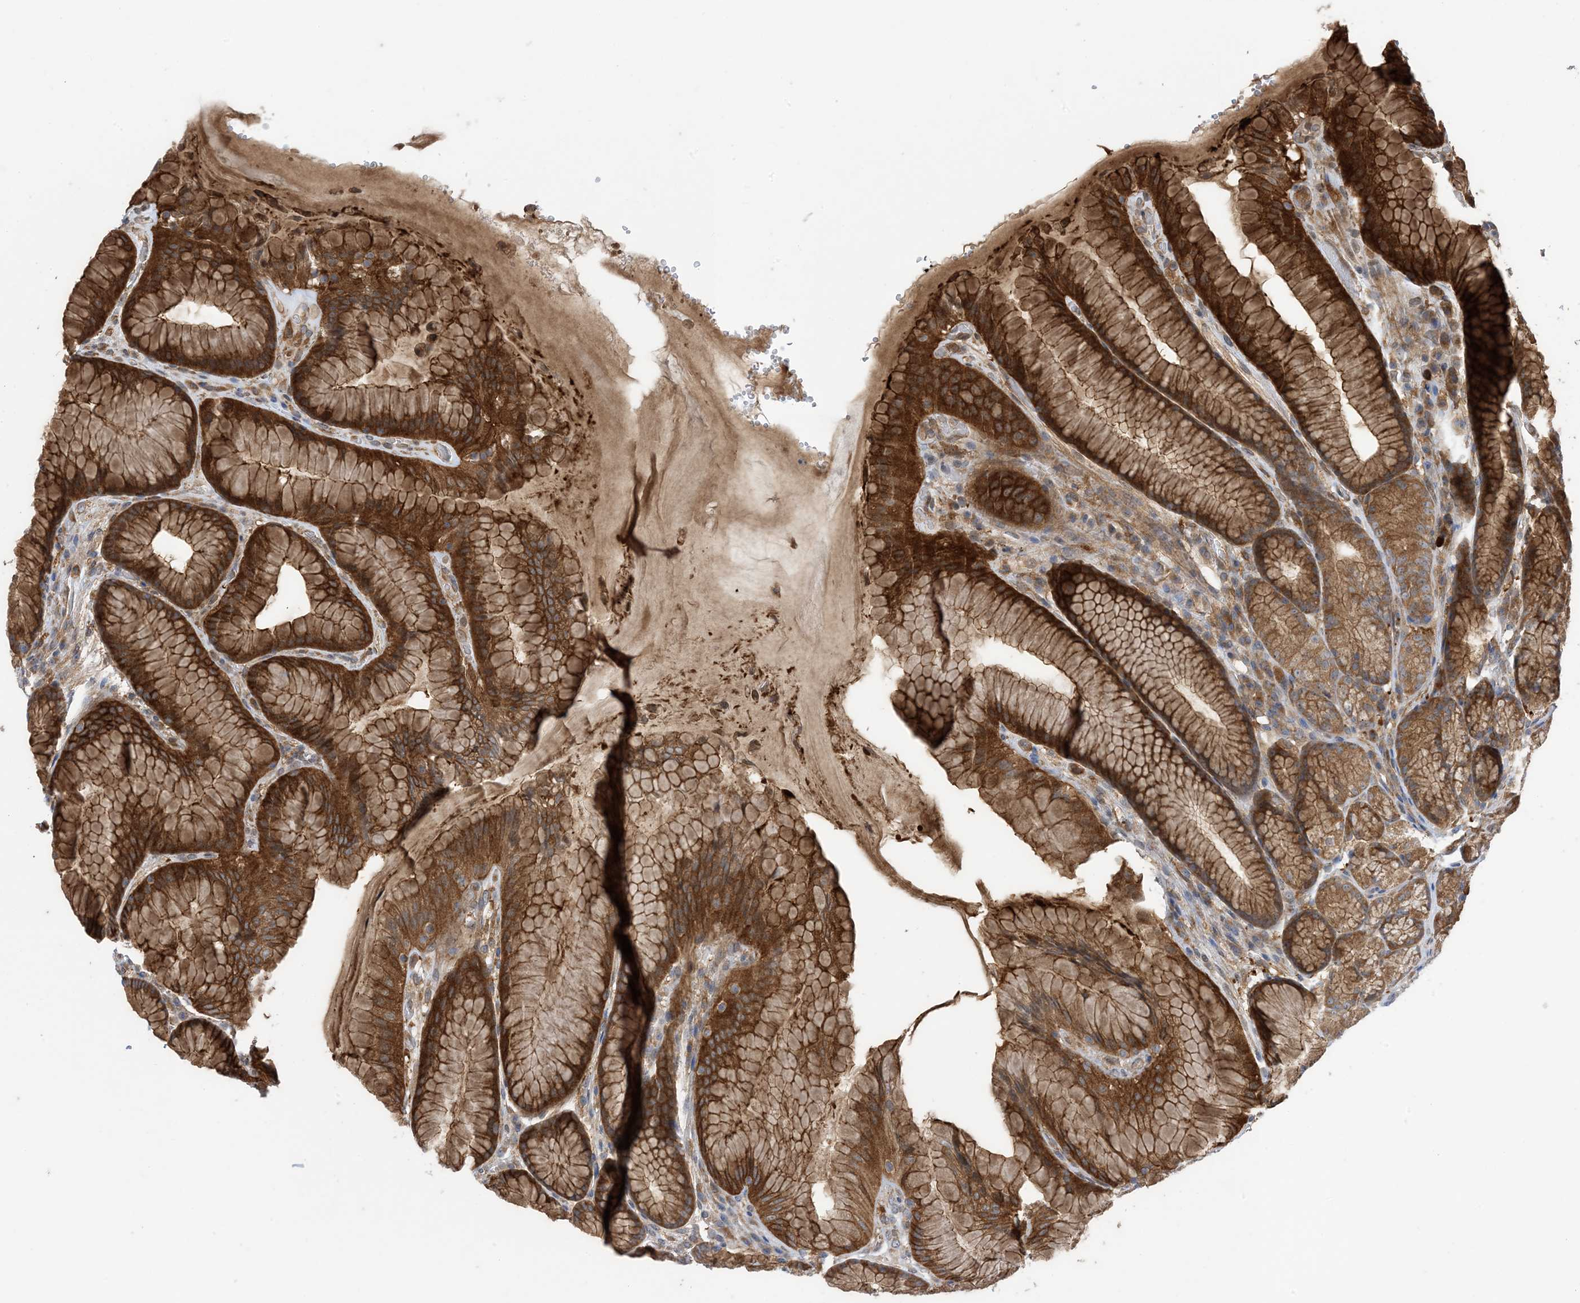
{"staining": {"intensity": "moderate", "quantity": ">75%", "location": "cytoplasmic/membranous"}, "tissue": "stomach", "cell_type": "Glandular cells", "image_type": "normal", "snomed": [{"axis": "morphology", "description": "Normal tissue, NOS"}, {"axis": "topography", "description": "Stomach"}], "caption": "A micrograph of stomach stained for a protein demonstrates moderate cytoplasmic/membranous brown staining in glandular cells. The staining is performed using DAB (3,3'-diaminobenzidine) brown chromogen to label protein expression. The nuclei are counter-stained blue using hematoxylin.", "gene": "HS1BP3", "patient": {"sex": "male", "age": 57}}